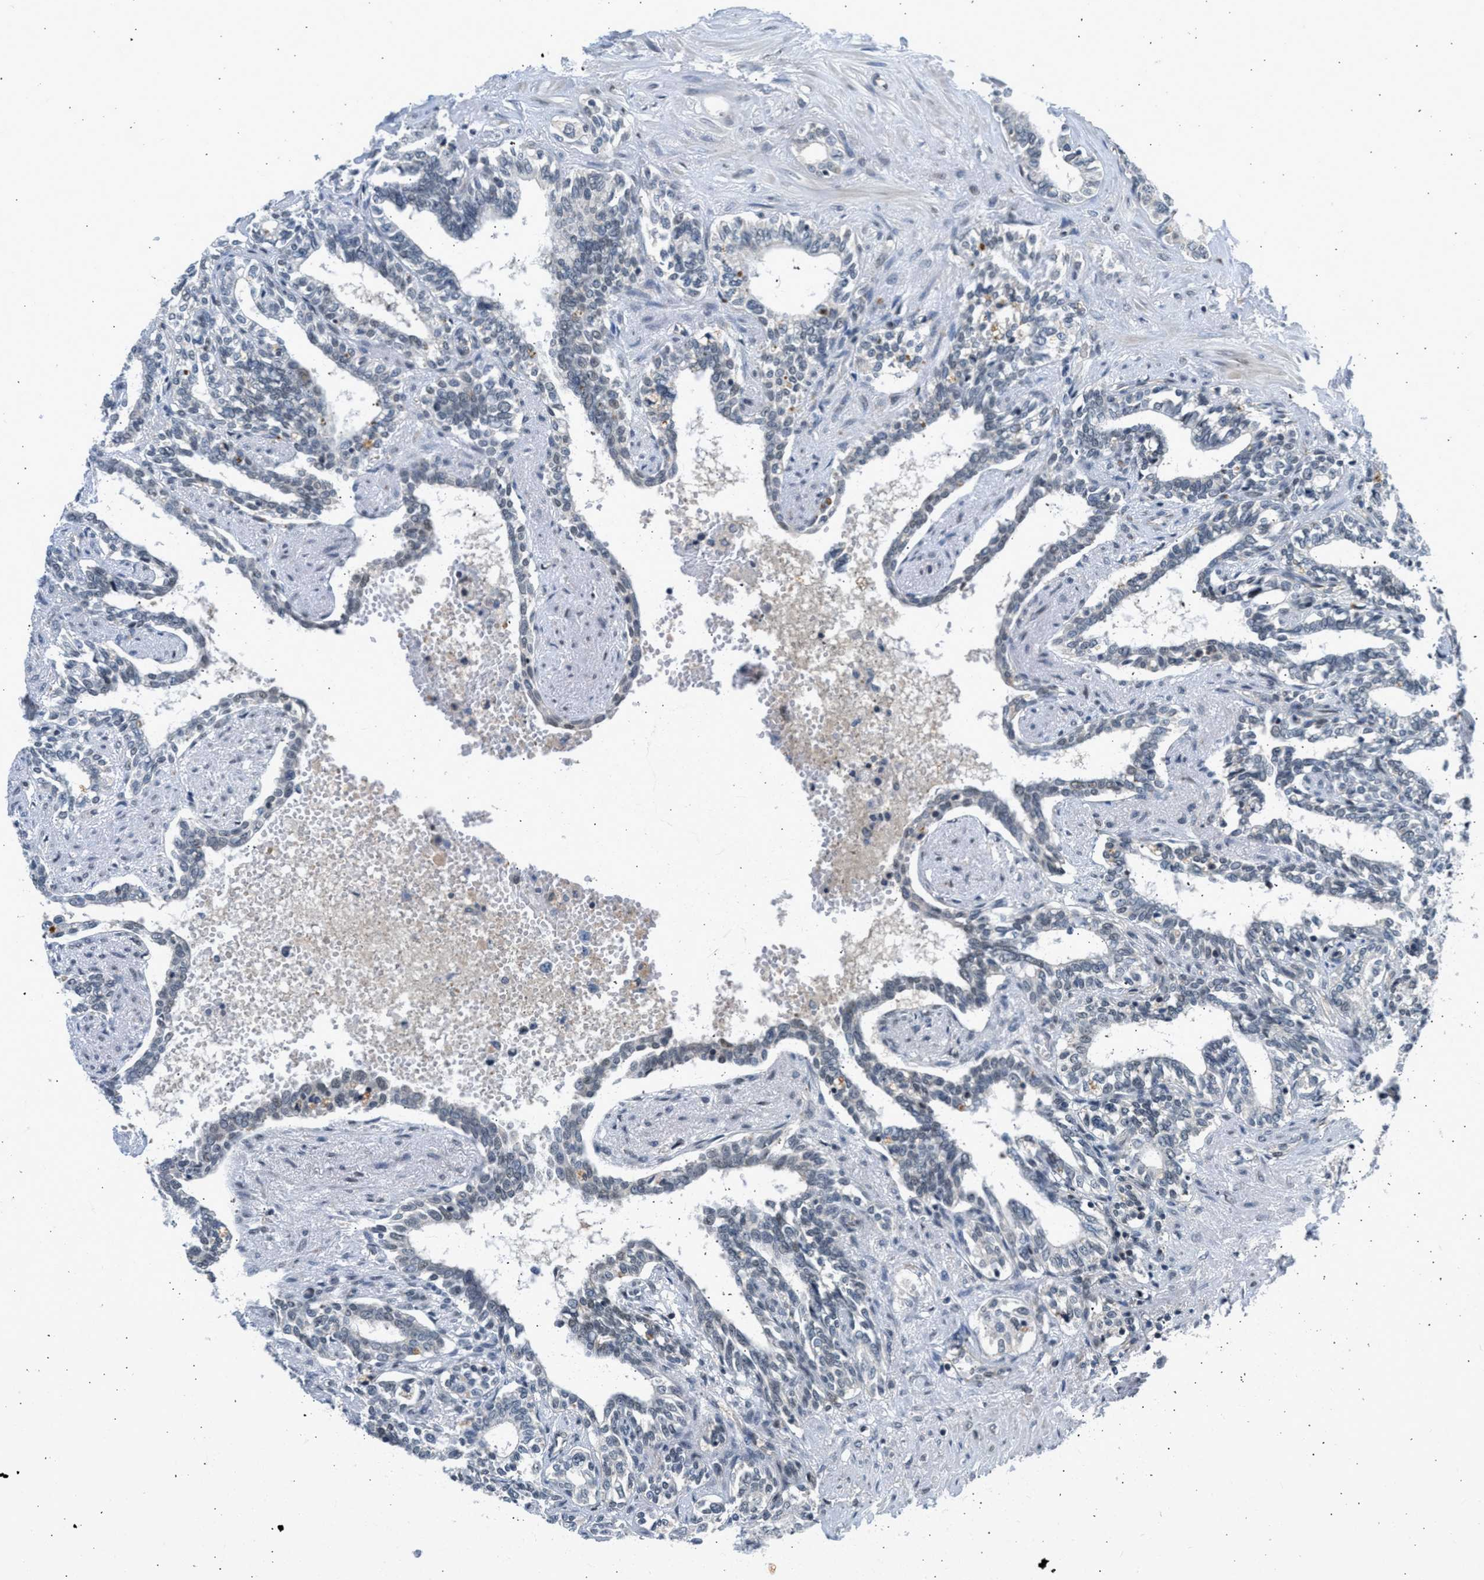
{"staining": {"intensity": "moderate", "quantity": "<25%", "location": "nuclear"}, "tissue": "seminal vesicle", "cell_type": "Glandular cells", "image_type": "normal", "snomed": [{"axis": "morphology", "description": "Normal tissue, NOS"}, {"axis": "morphology", "description": "Adenocarcinoma, High grade"}, {"axis": "topography", "description": "Prostate"}, {"axis": "topography", "description": "Seminal veicle"}], "caption": "Immunohistochemical staining of unremarkable seminal vesicle displays <25% levels of moderate nuclear protein staining in approximately <25% of glandular cells.", "gene": "OLIG3", "patient": {"sex": "male", "age": 55}}